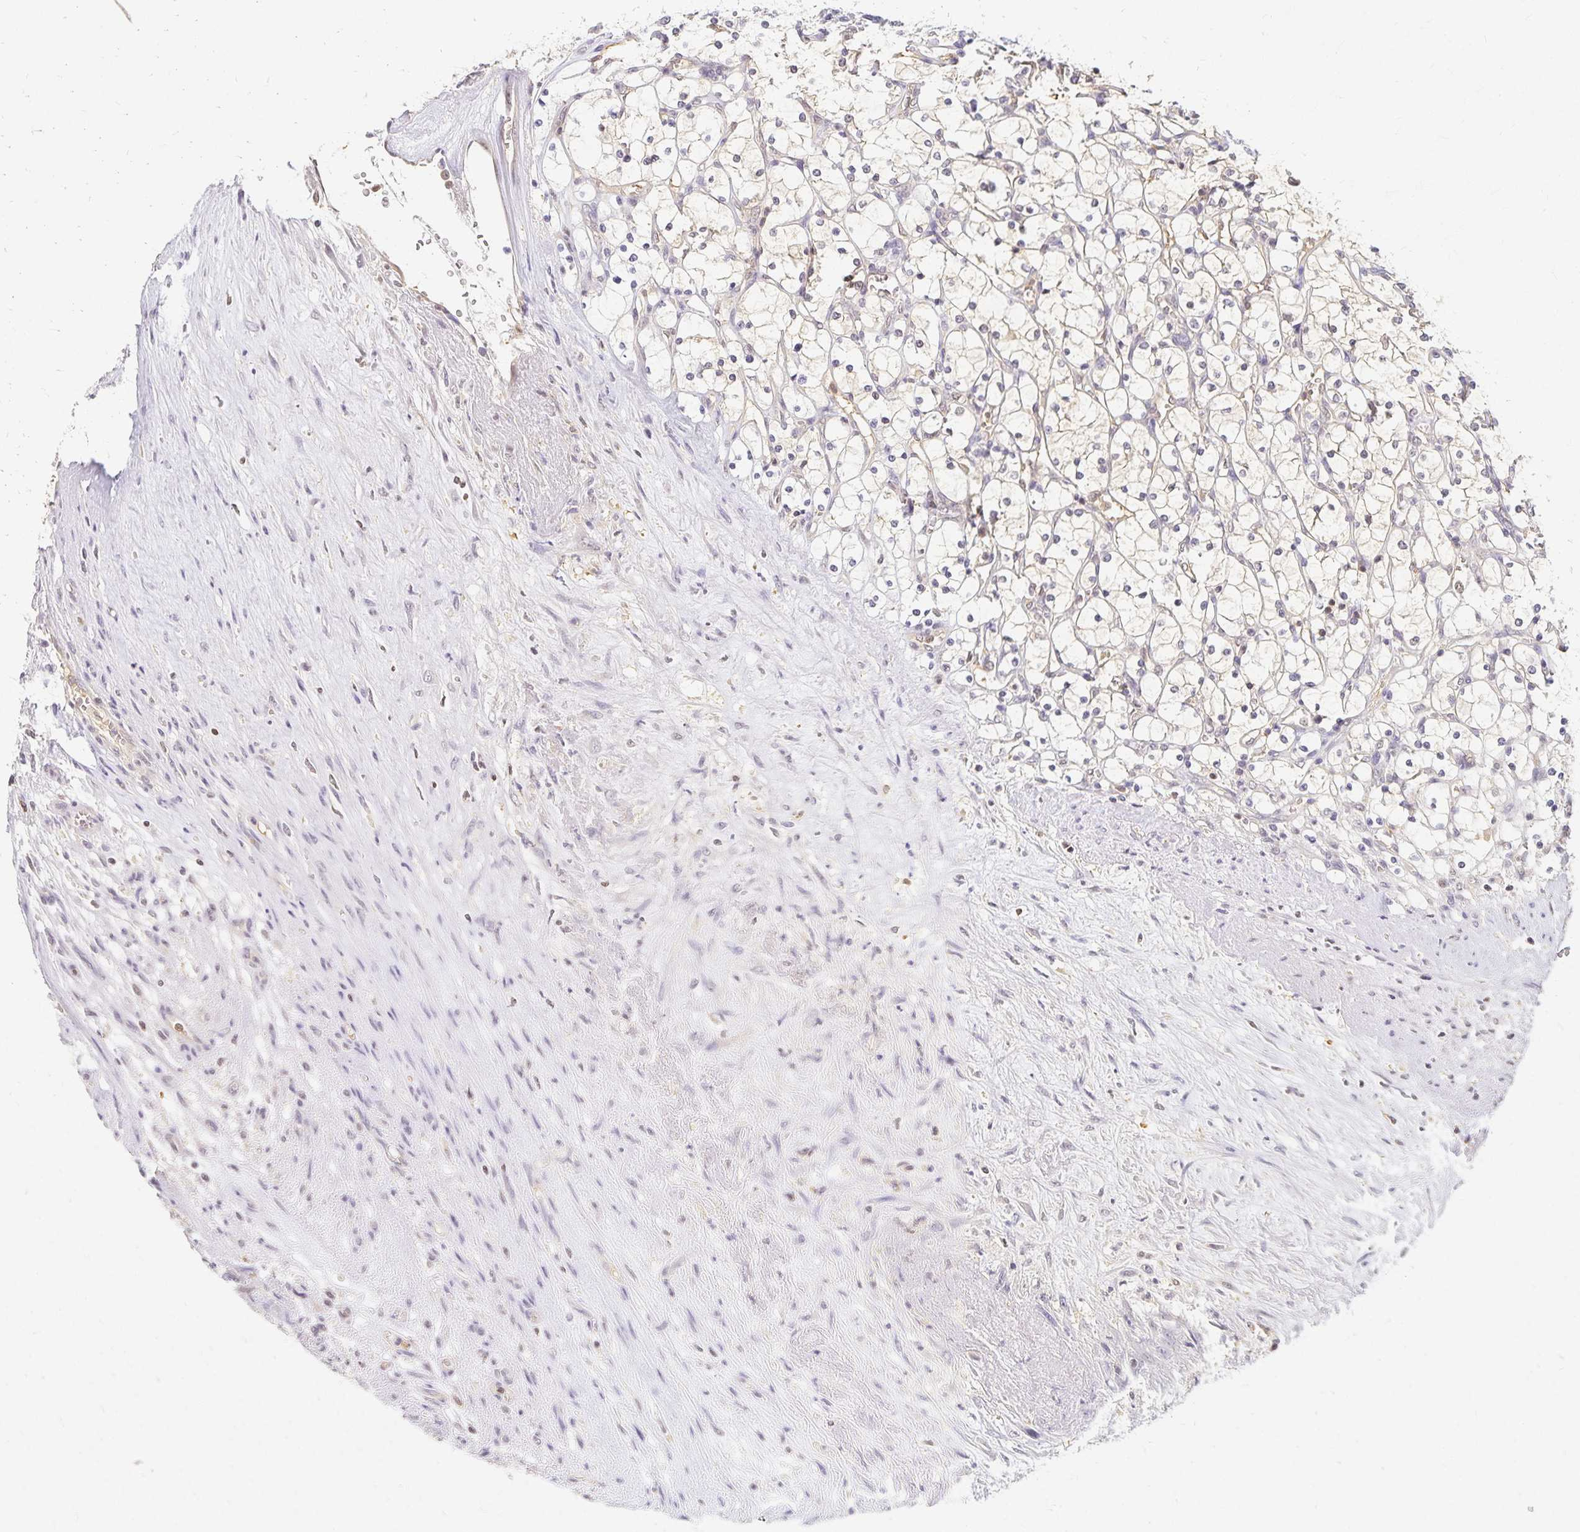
{"staining": {"intensity": "negative", "quantity": "none", "location": "none"}, "tissue": "renal cancer", "cell_type": "Tumor cells", "image_type": "cancer", "snomed": [{"axis": "morphology", "description": "Adenocarcinoma, NOS"}, {"axis": "topography", "description": "Kidney"}], "caption": "An image of renal cancer stained for a protein exhibits no brown staining in tumor cells.", "gene": "AZGP1", "patient": {"sex": "female", "age": 69}}